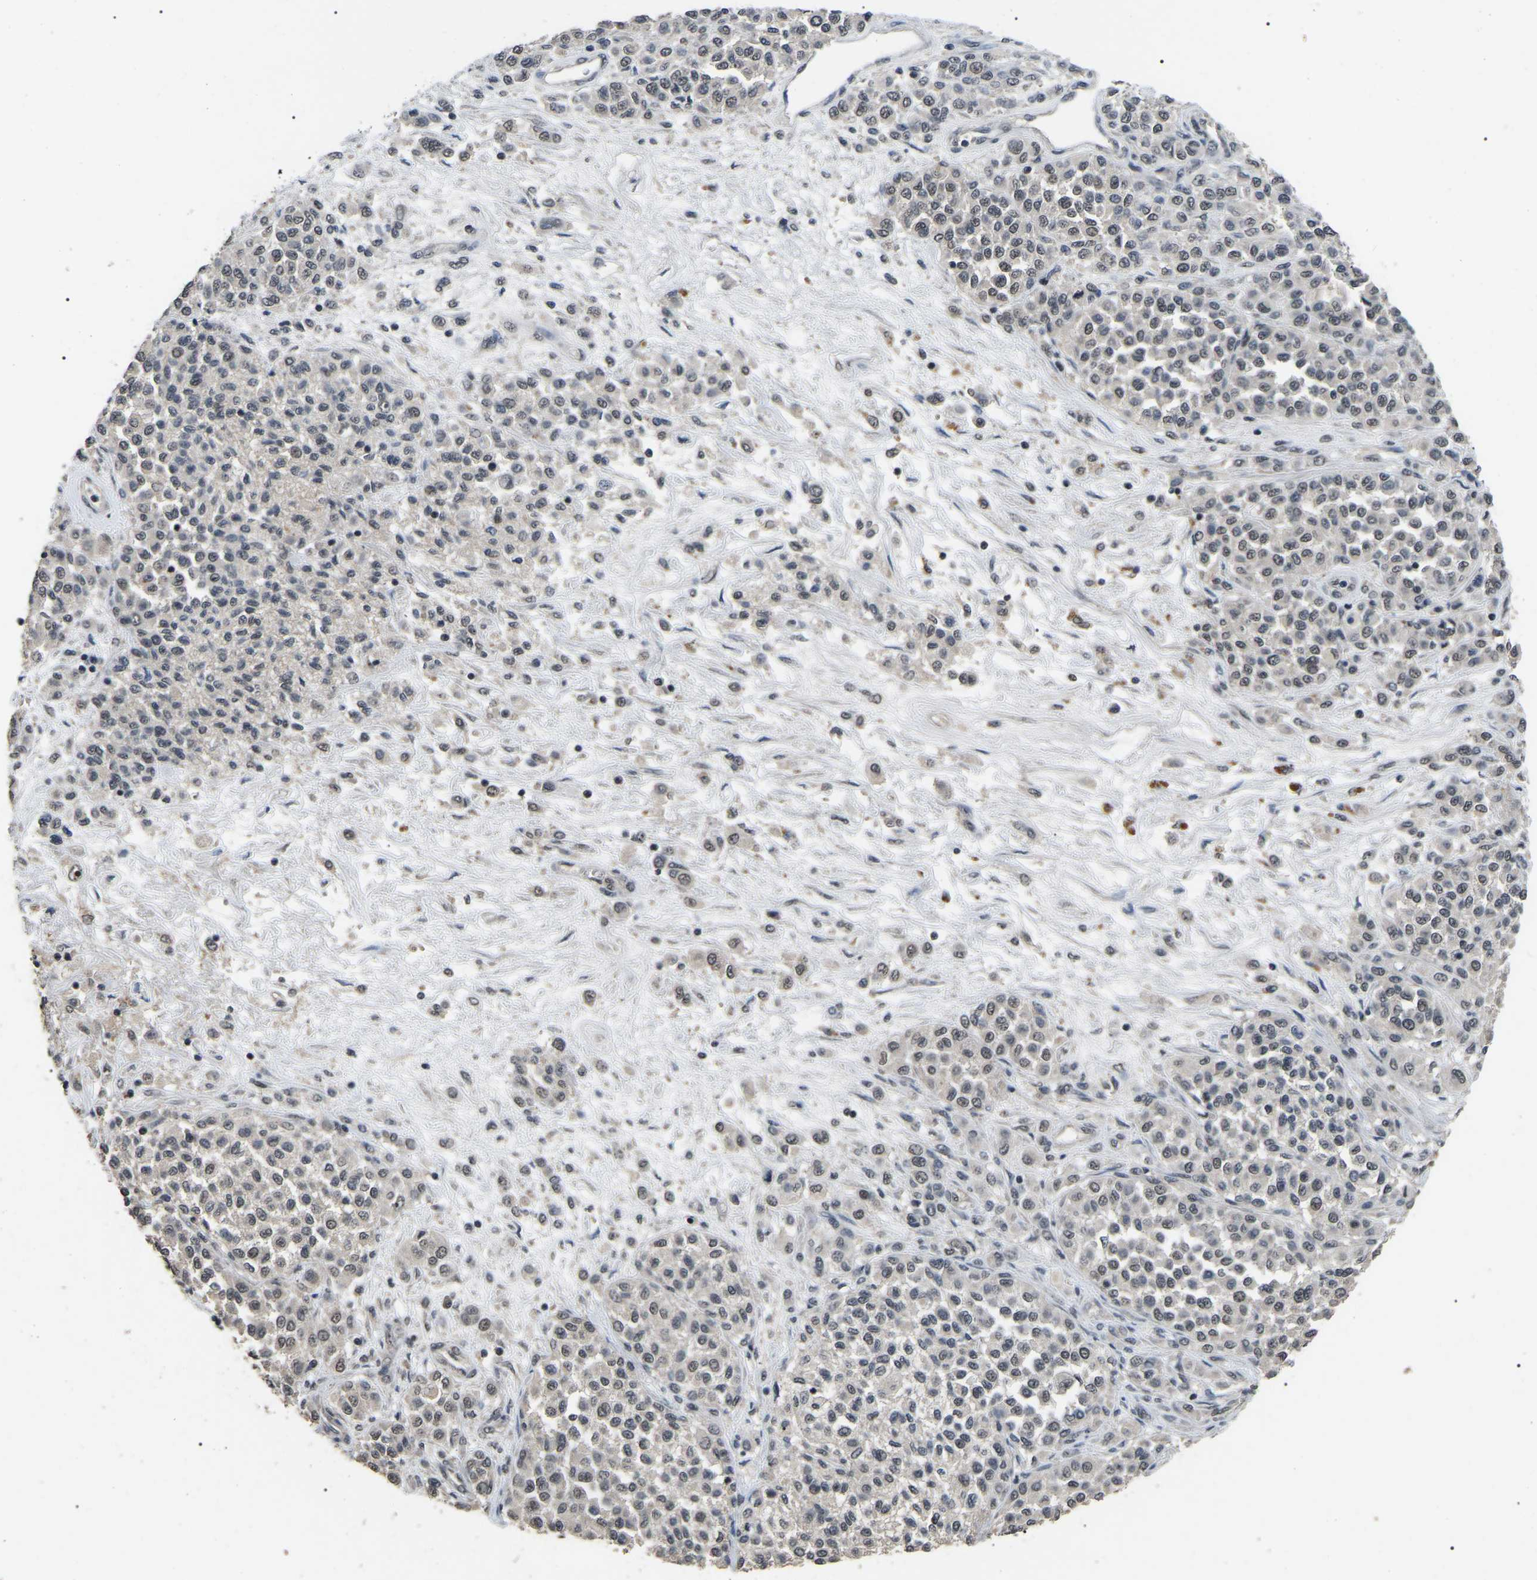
{"staining": {"intensity": "weak", "quantity": ">75%", "location": "nuclear"}, "tissue": "melanoma", "cell_type": "Tumor cells", "image_type": "cancer", "snomed": [{"axis": "morphology", "description": "Malignant melanoma, Metastatic site"}, {"axis": "topography", "description": "Pancreas"}], "caption": "The photomicrograph exhibits immunohistochemical staining of melanoma. There is weak nuclear staining is present in about >75% of tumor cells.", "gene": "PPM1E", "patient": {"sex": "female", "age": 30}}